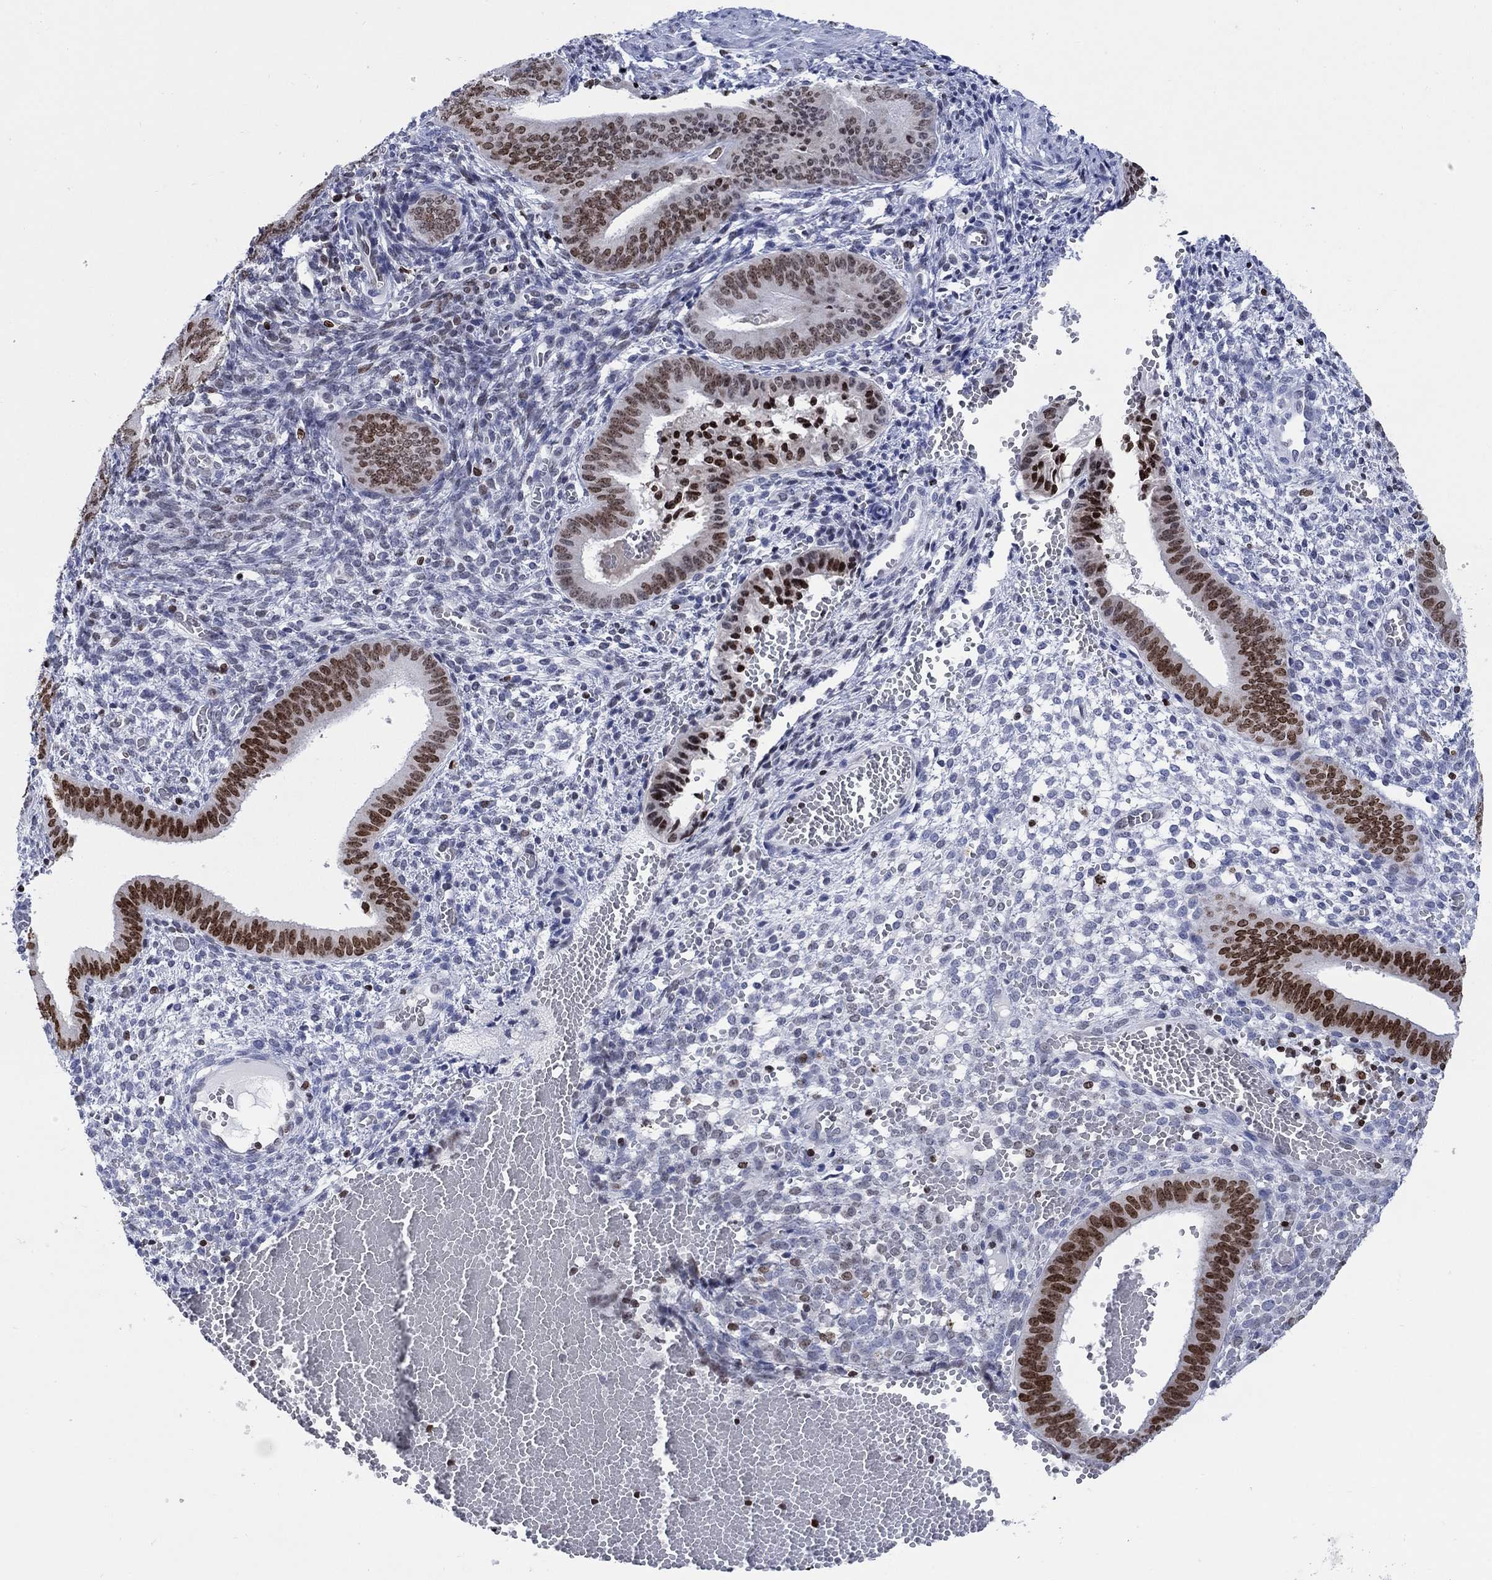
{"staining": {"intensity": "negative", "quantity": "none", "location": "none"}, "tissue": "endometrium", "cell_type": "Cells in endometrial stroma", "image_type": "normal", "snomed": [{"axis": "morphology", "description": "Normal tissue, NOS"}, {"axis": "topography", "description": "Endometrium"}], "caption": "A high-resolution image shows immunohistochemistry staining of unremarkable endometrium, which reveals no significant expression in cells in endometrial stroma.", "gene": "HMGA1", "patient": {"sex": "female", "age": 42}}